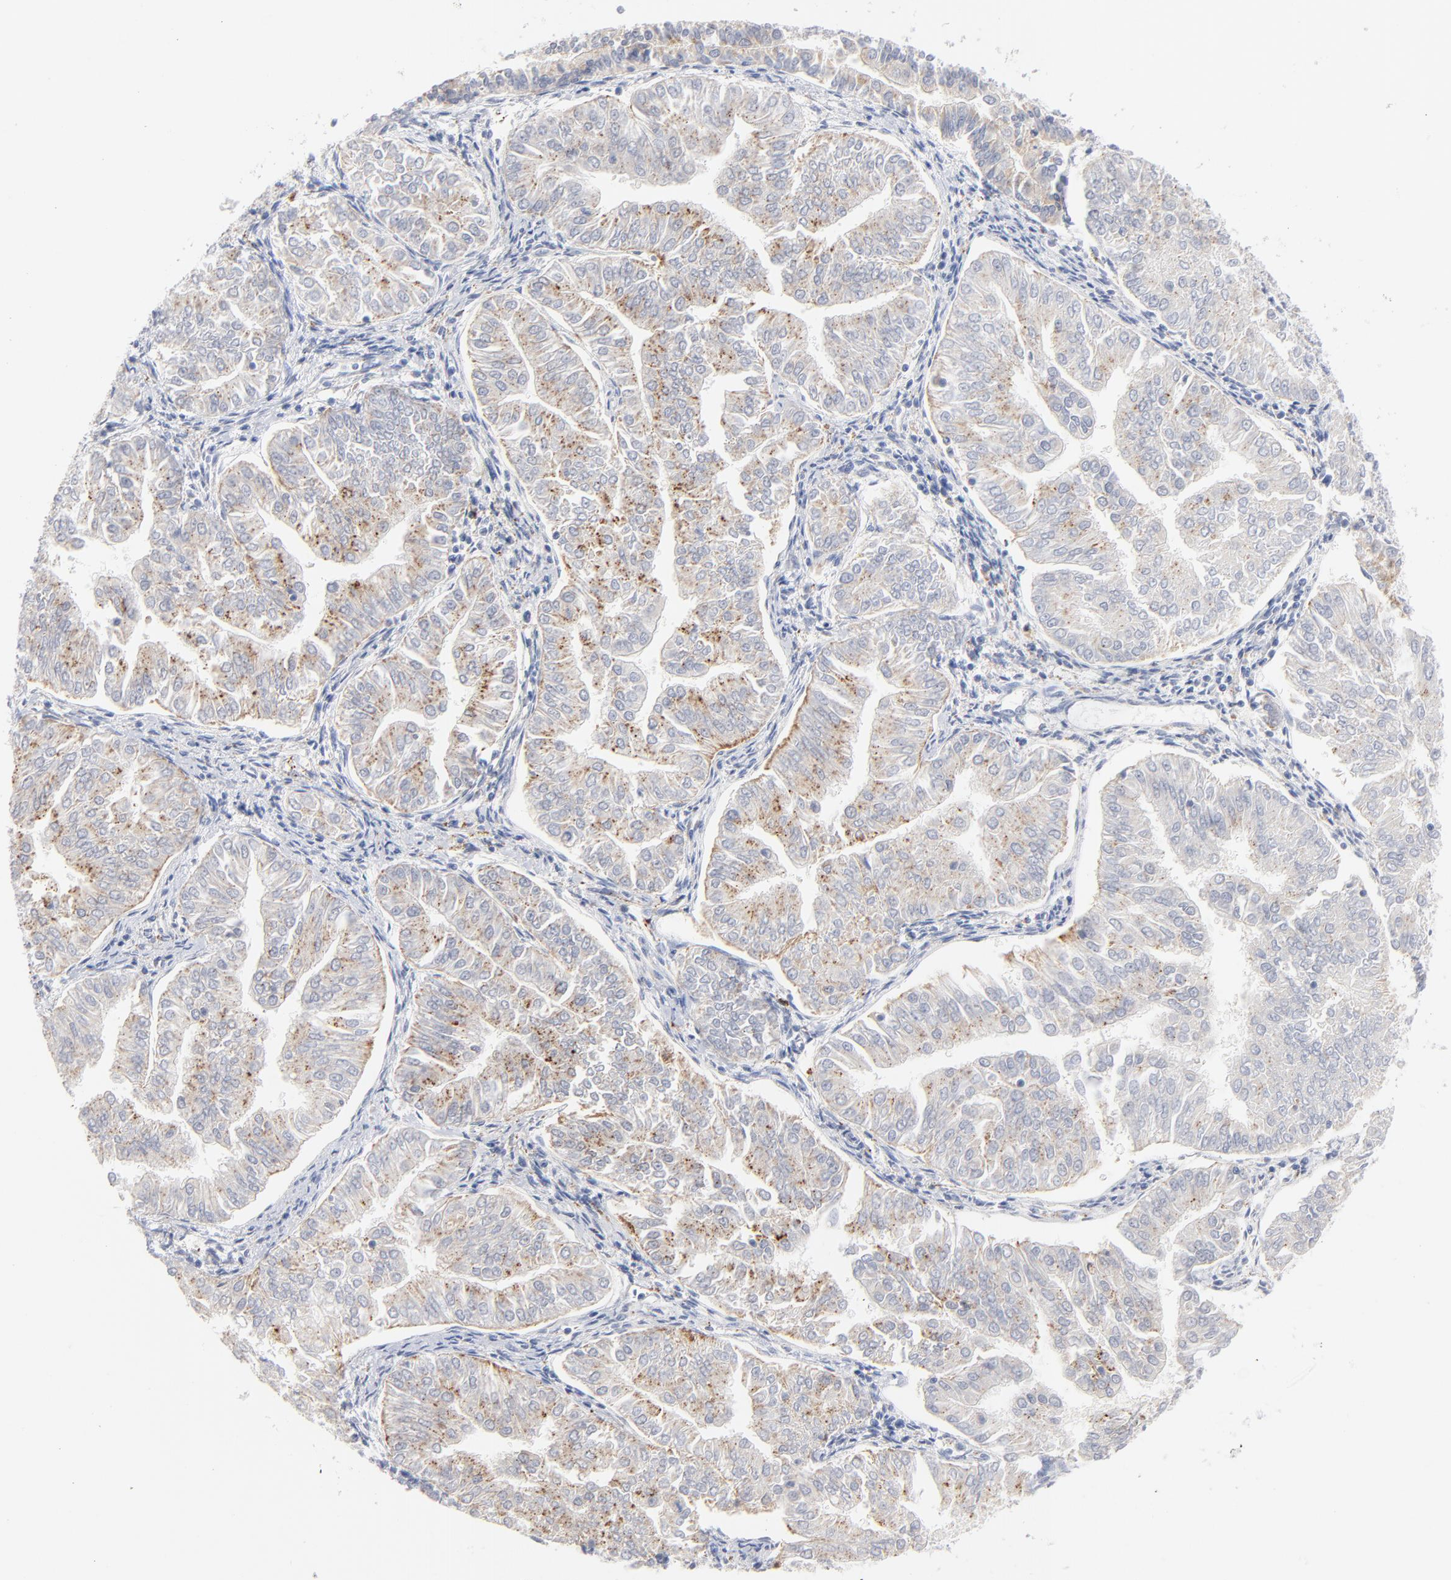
{"staining": {"intensity": "moderate", "quantity": ">75%", "location": "cytoplasmic/membranous"}, "tissue": "endometrial cancer", "cell_type": "Tumor cells", "image_type": "cancer", "snomed": [{"axis": "morphology", "description": "Adenocarcinoma, NOS"}, {"axis": "topography", "description": "Endometrium"}], "caption": "Endometrial cancer (adenocarcinoma) stained with a brown dye shows moderate cytoplasmic/membranous positive positivity in about >75% of tumor cells.", "gene": "LTBP2", "patient": {"sex": "female", "age": 53}}